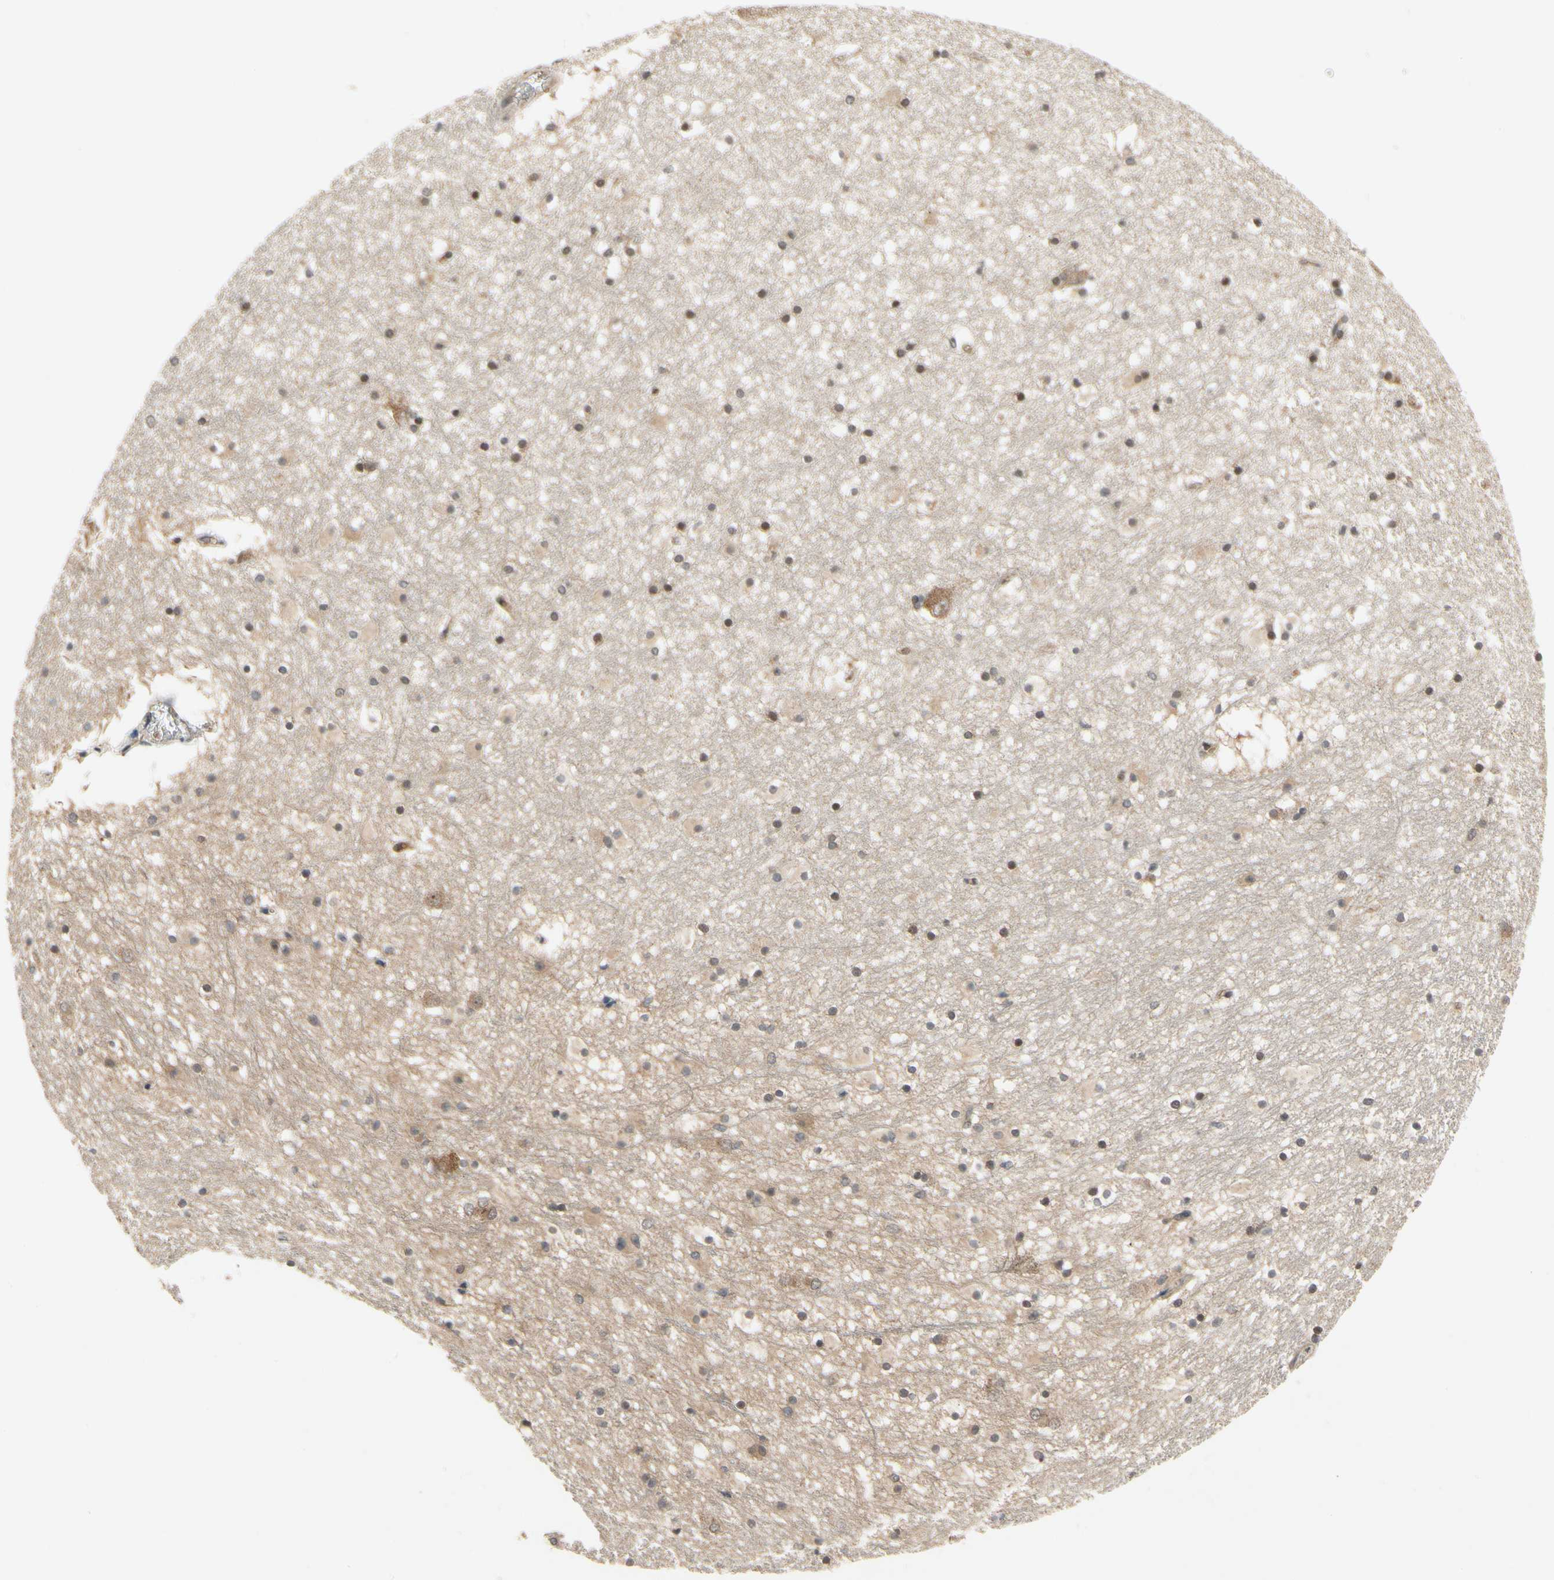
{"staining": {"intensity": "moderate", "quantity": "25%-75%", "location": "cytoplasmic/membranous,nuclear"}, "tissue": "hippocampus", "cell_type": "Glial cells", "image_type": "normal", "snomed": [{"axis": "morphology", "description": "Normal tissue, NOS"}, {"axis": "topography", "description": "Hippocampus"}], "caption": "Immunohistochemistry micrograph of benign human hippocampus stained for a protein (brown), which exhibits medium levels of moderate cytoplasmic/membranous,nuclear expression in approximately 25%-75% of glial cells.", "gene": "TDRP", "patient": {"sex": "male", "age": 45}}